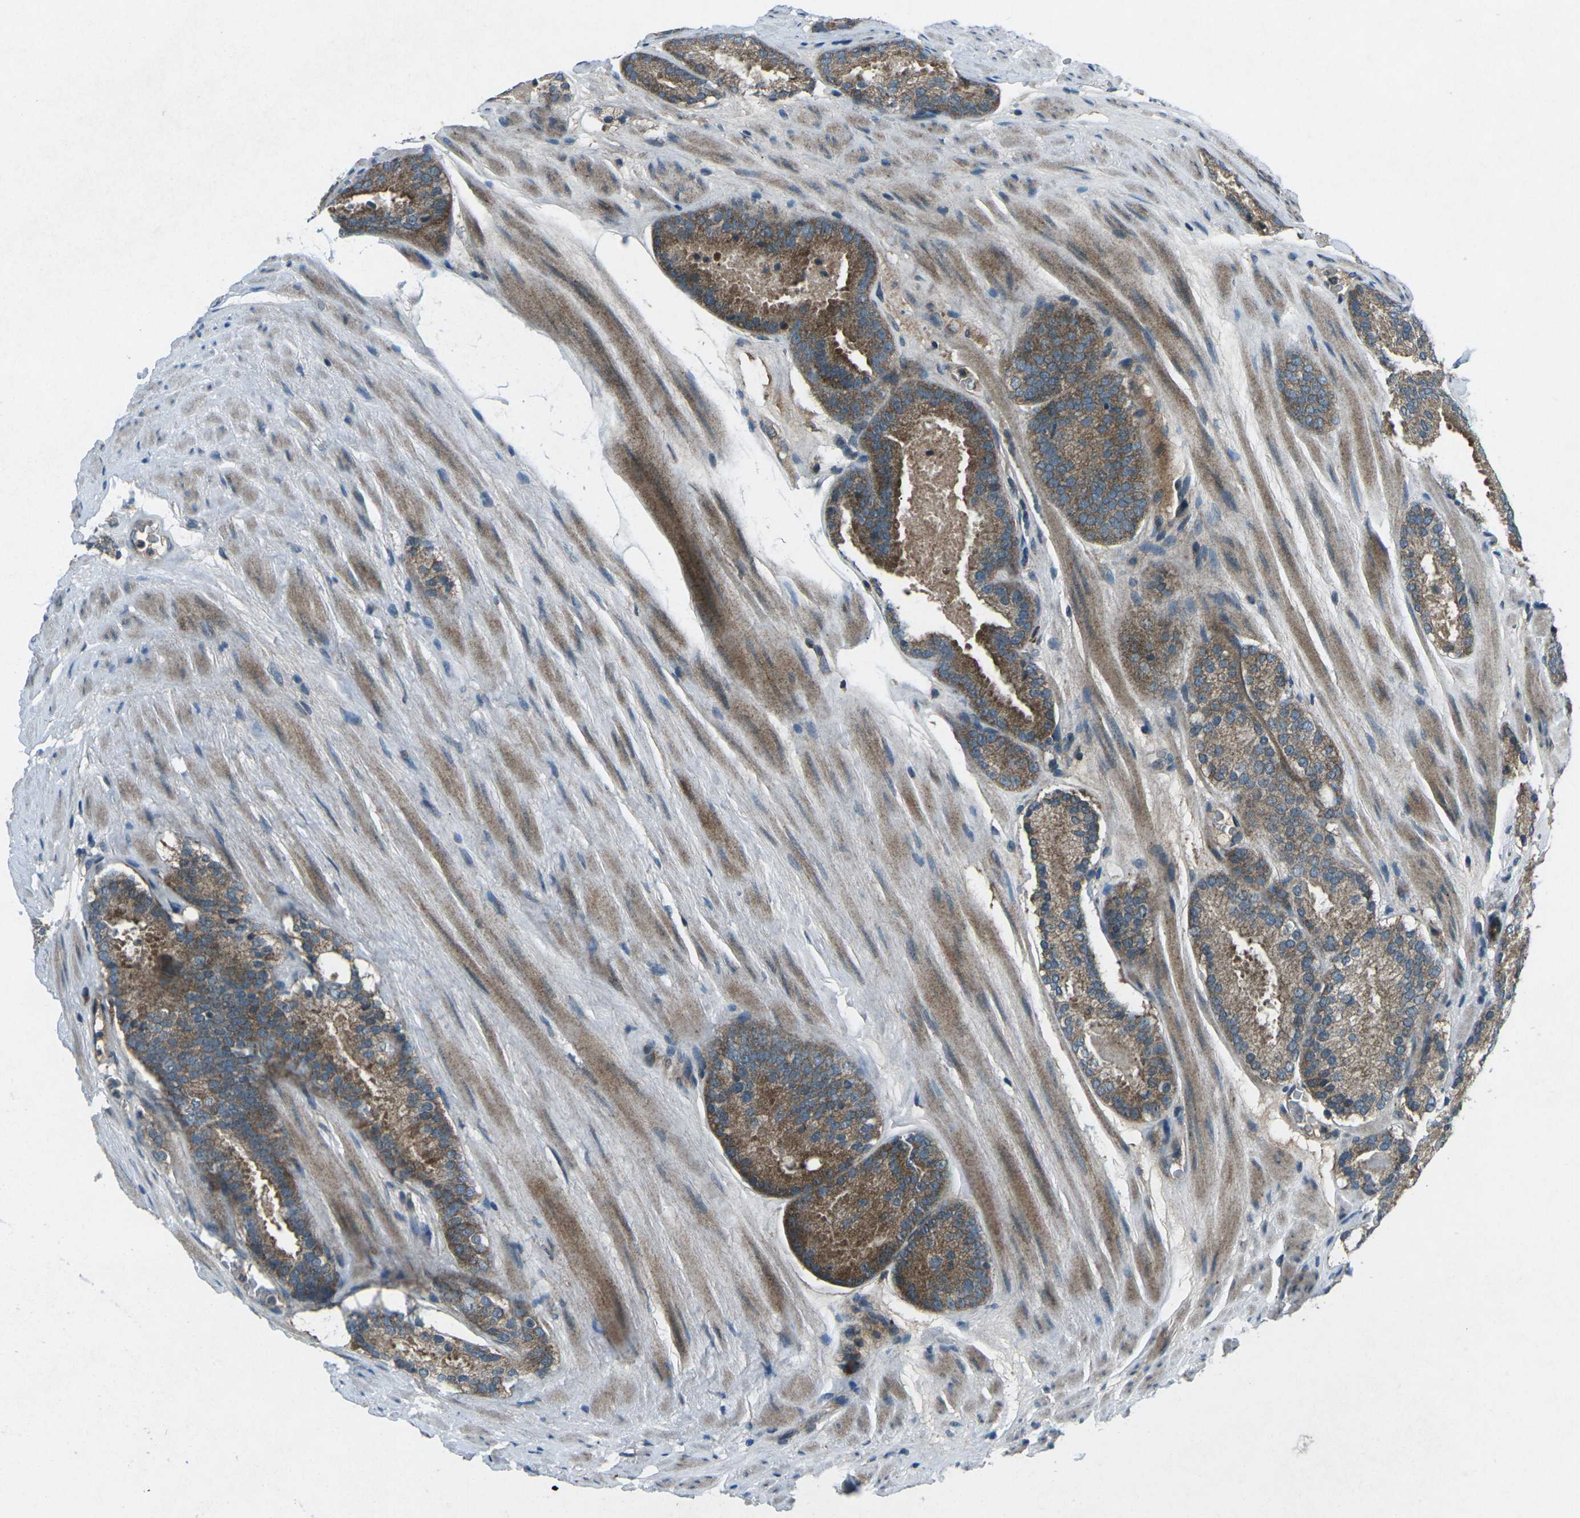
{"staining": {"intensity": "moderate", "quantity": ">75%", "location": "cytoplasmic/membranous"}, "tissue": "prostate cancer", "cell_type": "Tumor cells", "image_type": "cancer", "snomed": [{"axis": "morphology", "description": "Adenocarcinoma, Low grade"}, {"axis": "topography", "description": "Prostate"}], "caption": "This histopathology image reveals immunohistochemistry (IHC) staining of prostate adenocarcinoma (low-grade), with medium moderate cytoplasmic/membranous positivity in approximately >75% of tumor cells.", "gene": "CDK16", "patient": {"sex": "male", "age": 69}}